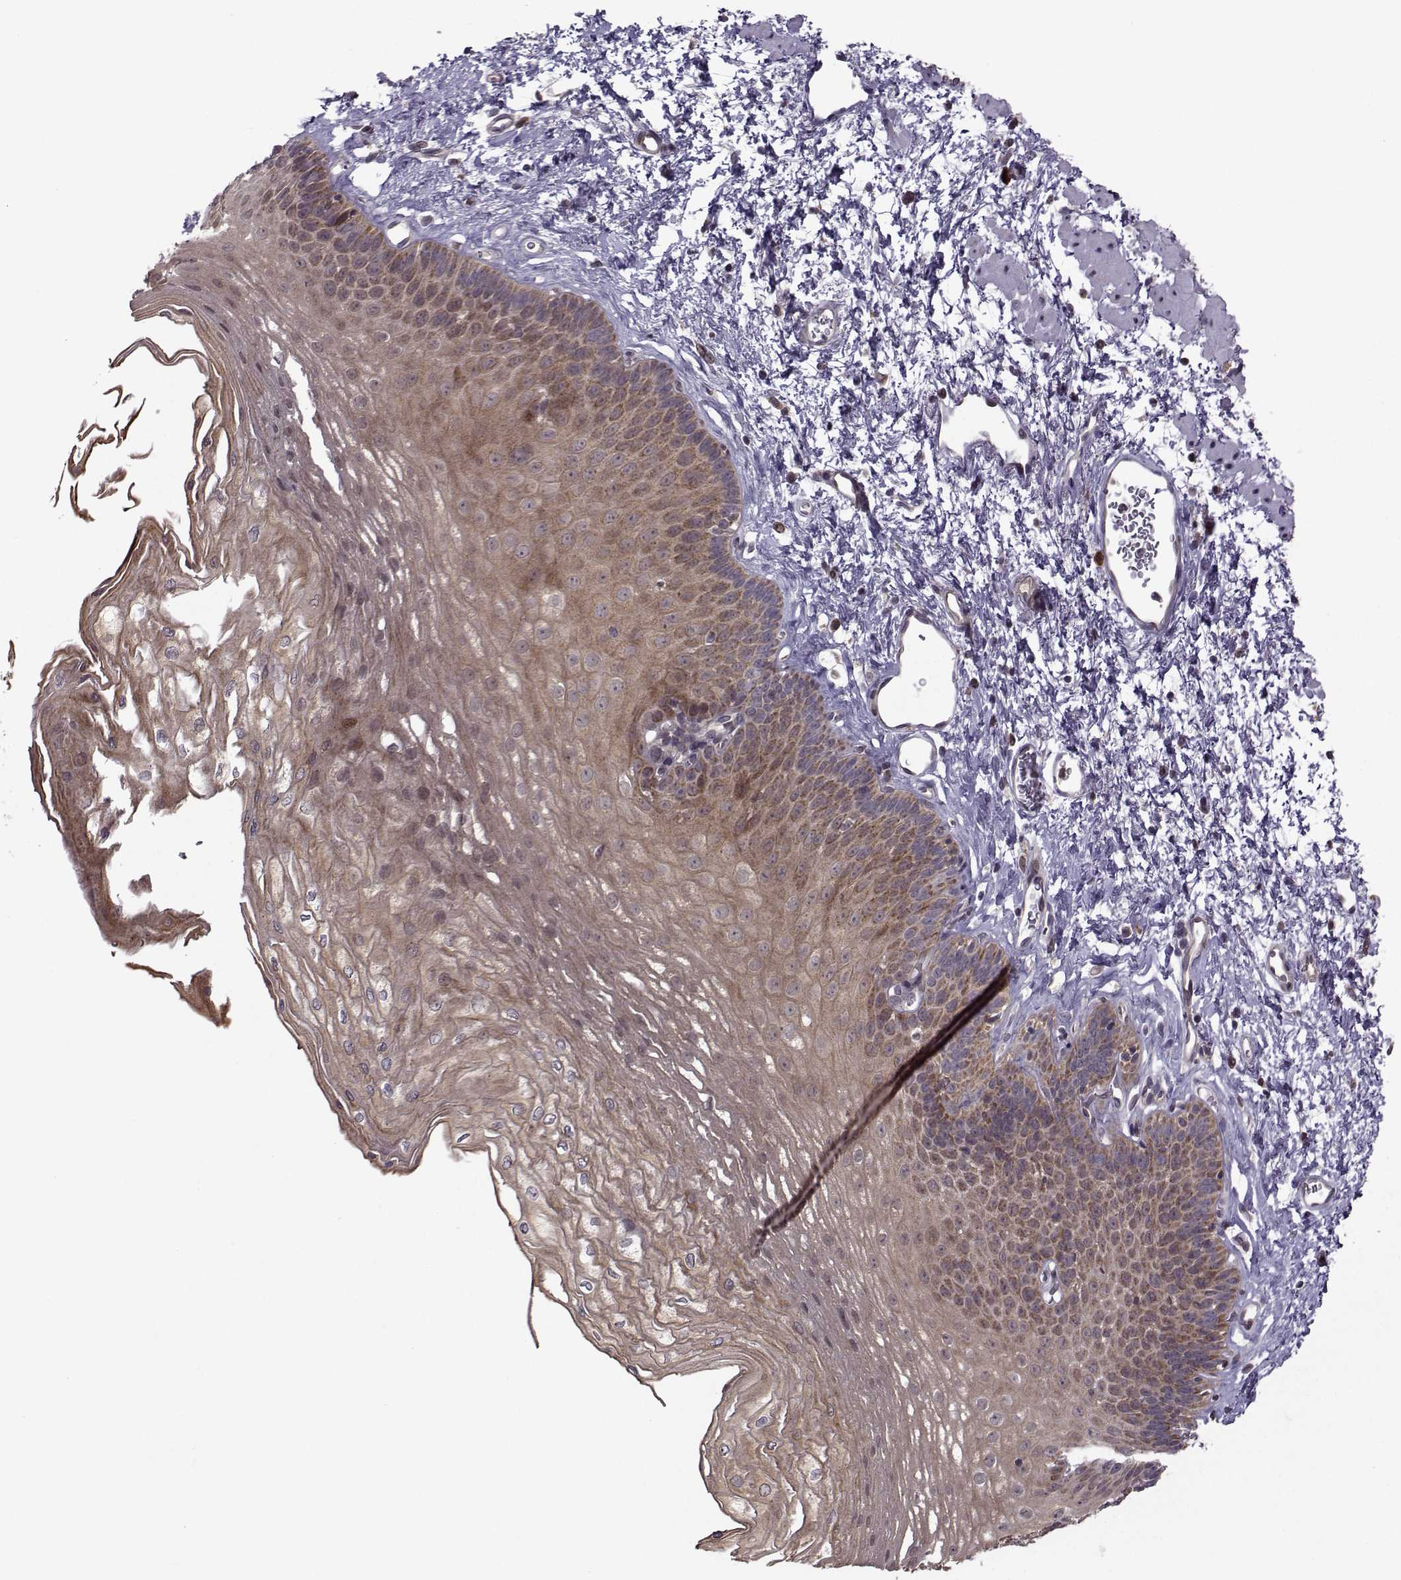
{"staining": {"intensity": "moderate", "quantity": ">75%", "location": "cytoplasmic/membranous"}, "tissue": "esophagus", "cell_type": "Squamous epithelial cells", "image_type": "normal", "snomed": [{"axis": "morphology", "description": "Normal tissue, NOS"}, {"axis": "topography", "description": "Esophagus"}], "caption": "Unremarkable esophagus shows moderate cytoplasmic/membranous staining in about >75% of squamous epithelial cells, visualized by immunohistochemistry. Immunohistochemistry (ihc) stains the protein in brown and the nuclei are stained blue.", "gene": "NECAB3", "patient": {"sex": "female", "age": 62}}